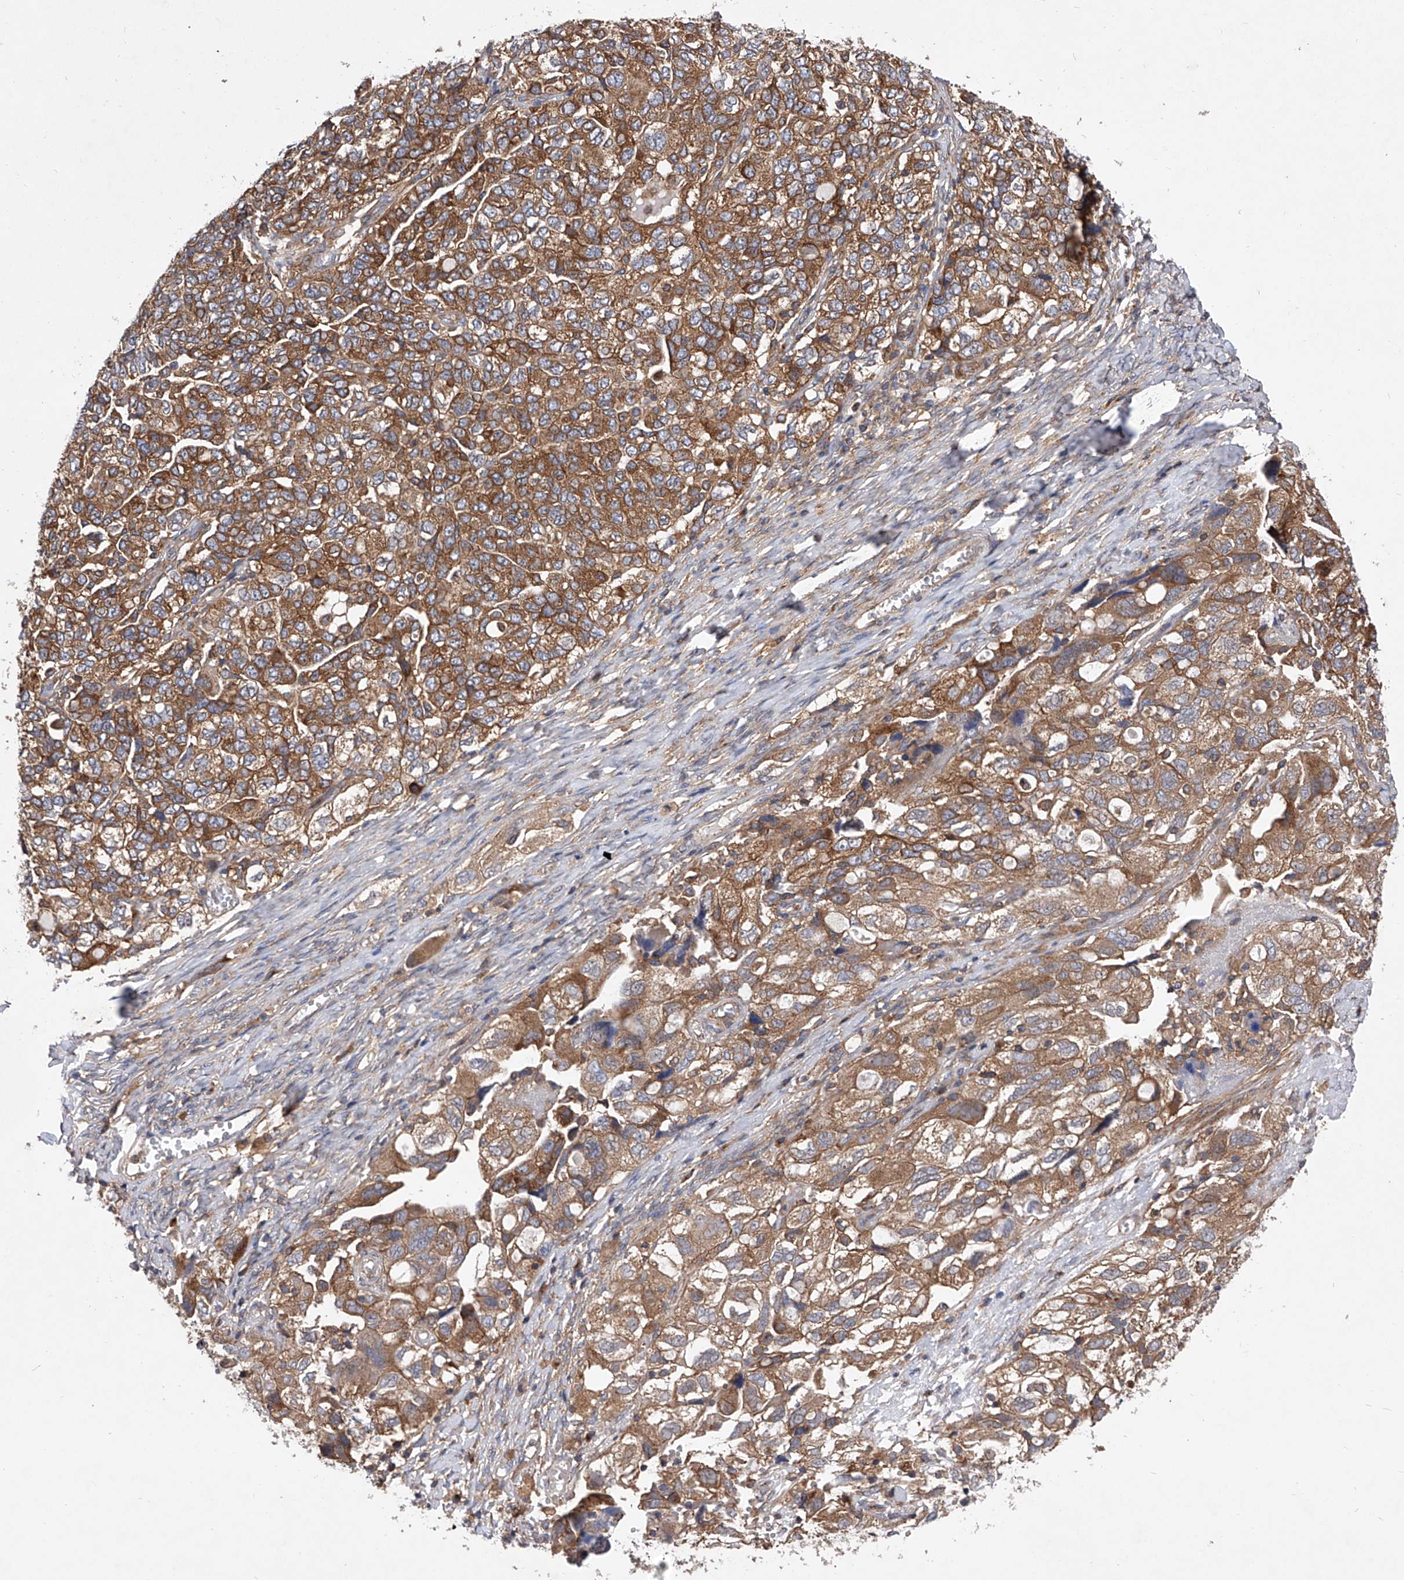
{"staining": {"intensity": "moderate", "quantity": ">75%", "location": "cytoplasmic/membranous"}, "tissue": "ovarian cancer", "cell_type": "Tumor cells", "image_type": "cancer", "snomed": [{"axis": "morphology", "description": "Carcinoma, NOS"}, {"axis": "morphology", "description": "Cystadenocarcinoma, serous, NOS"}, {"axis": "topography", "description": "Ovary"}], "caption": "Ovarian serous cystadenocarcinoma stained for a protein exhibits moderate cytoplasmic/membranous positivity in tumor cells. The protein of interest is shown in brown color, while the nuclei are stained blue.", "gene": "CFAP410", "patient": {"sex": "female", "age": 69}}